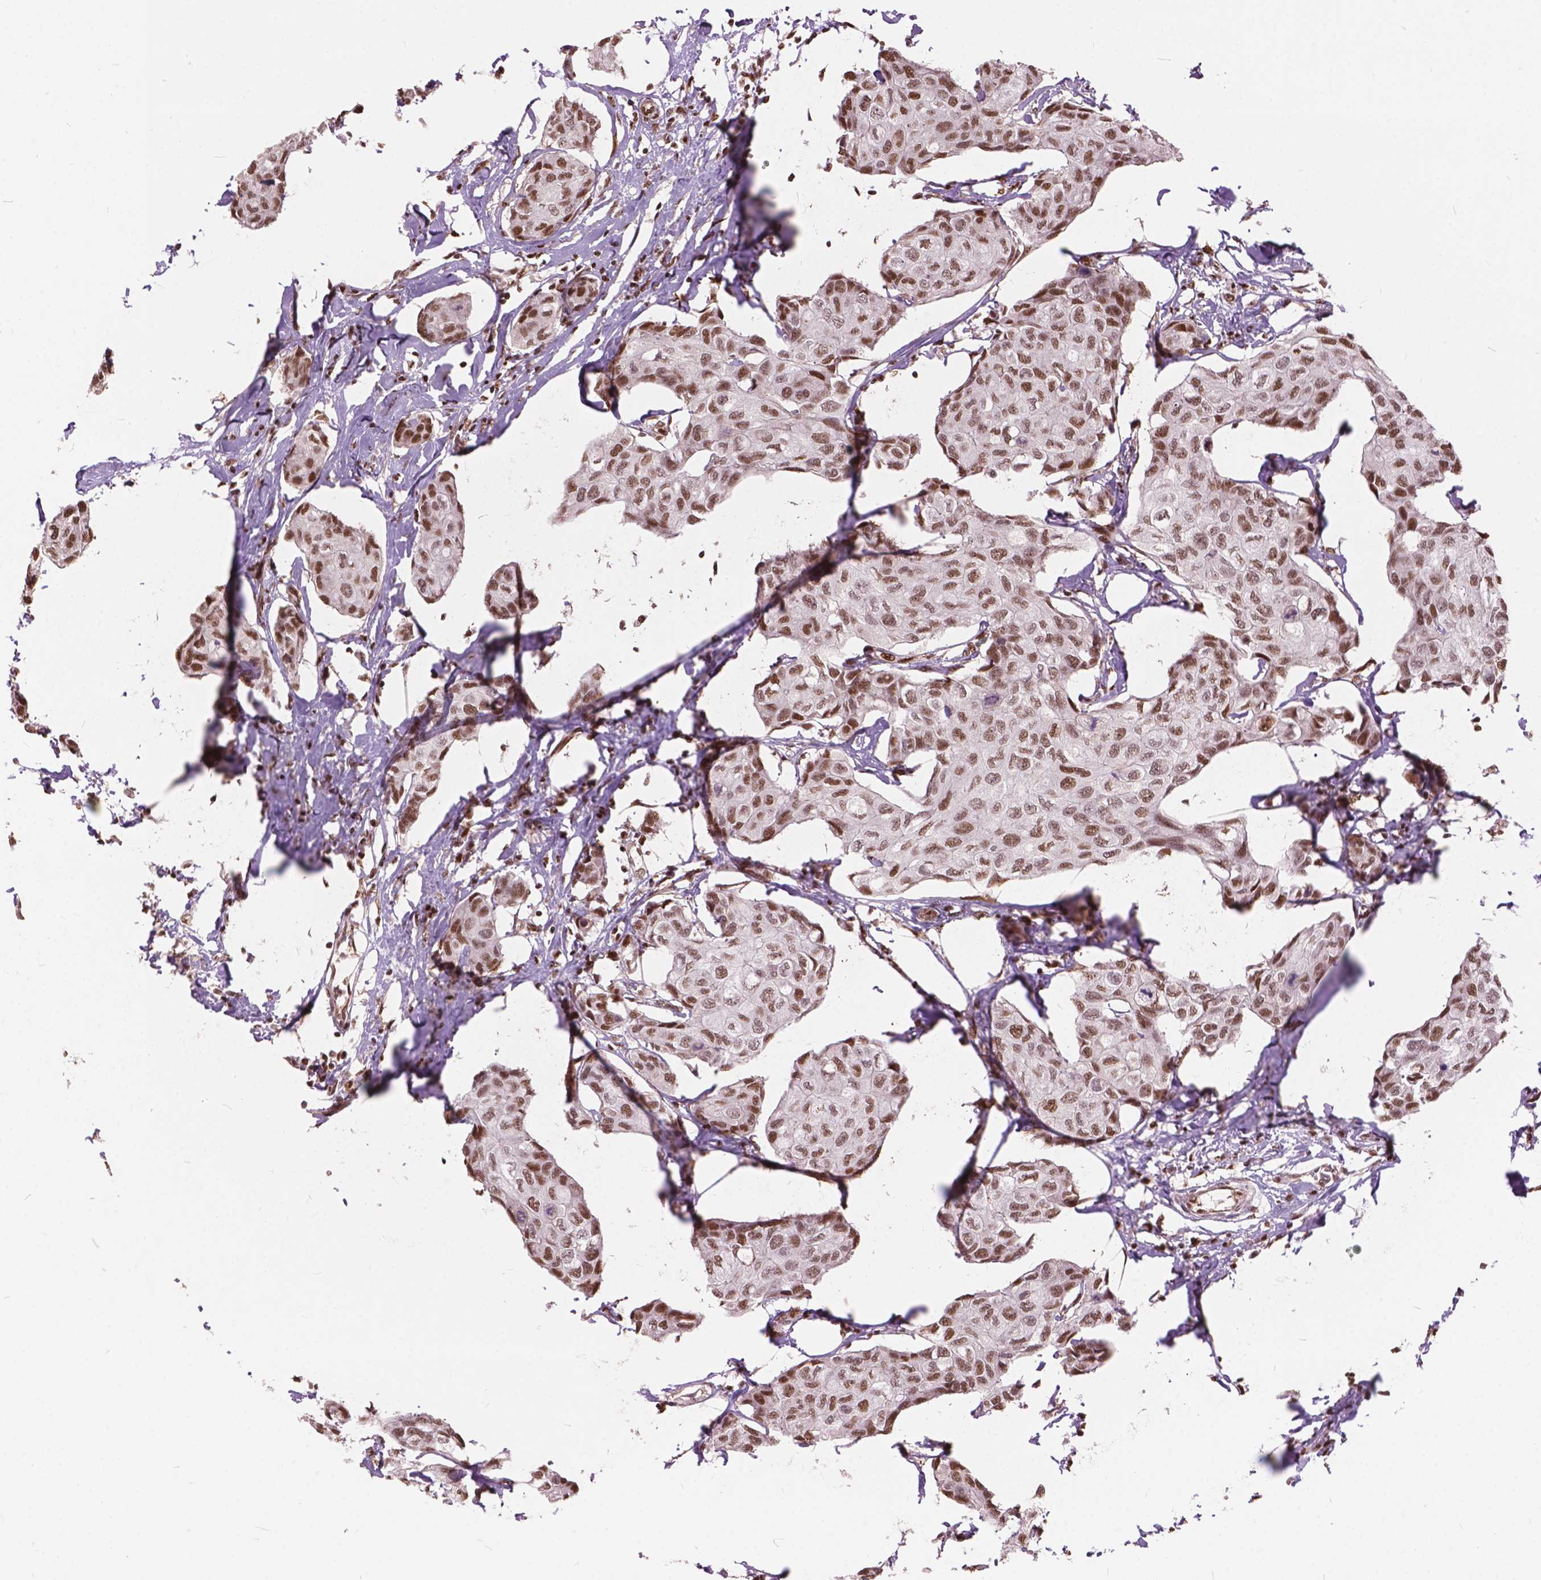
{"staining": {"intensity": "moderate", "quantity": ">75%", "location": "nuclear"}, "tissue": "breast cancer", "cell_type": "Tumor cells", "image_type": "cancer", "snomed": [{"axis": "morphology", "description": "Duct carcinoma"}, {"axis": "topography", "description": "Breast"}], "caption": "High-magnification brightfield microscopy of infiltrating ductal carcinoma (breast) stained with DAB (brown) and counterstained with hematoxylin (blue). tumor cells exhibit moderate nuclear staining is seen in about>75% of cells.", "gene": "ANP32B", "patient": {"sex": "female", "age": 80}}